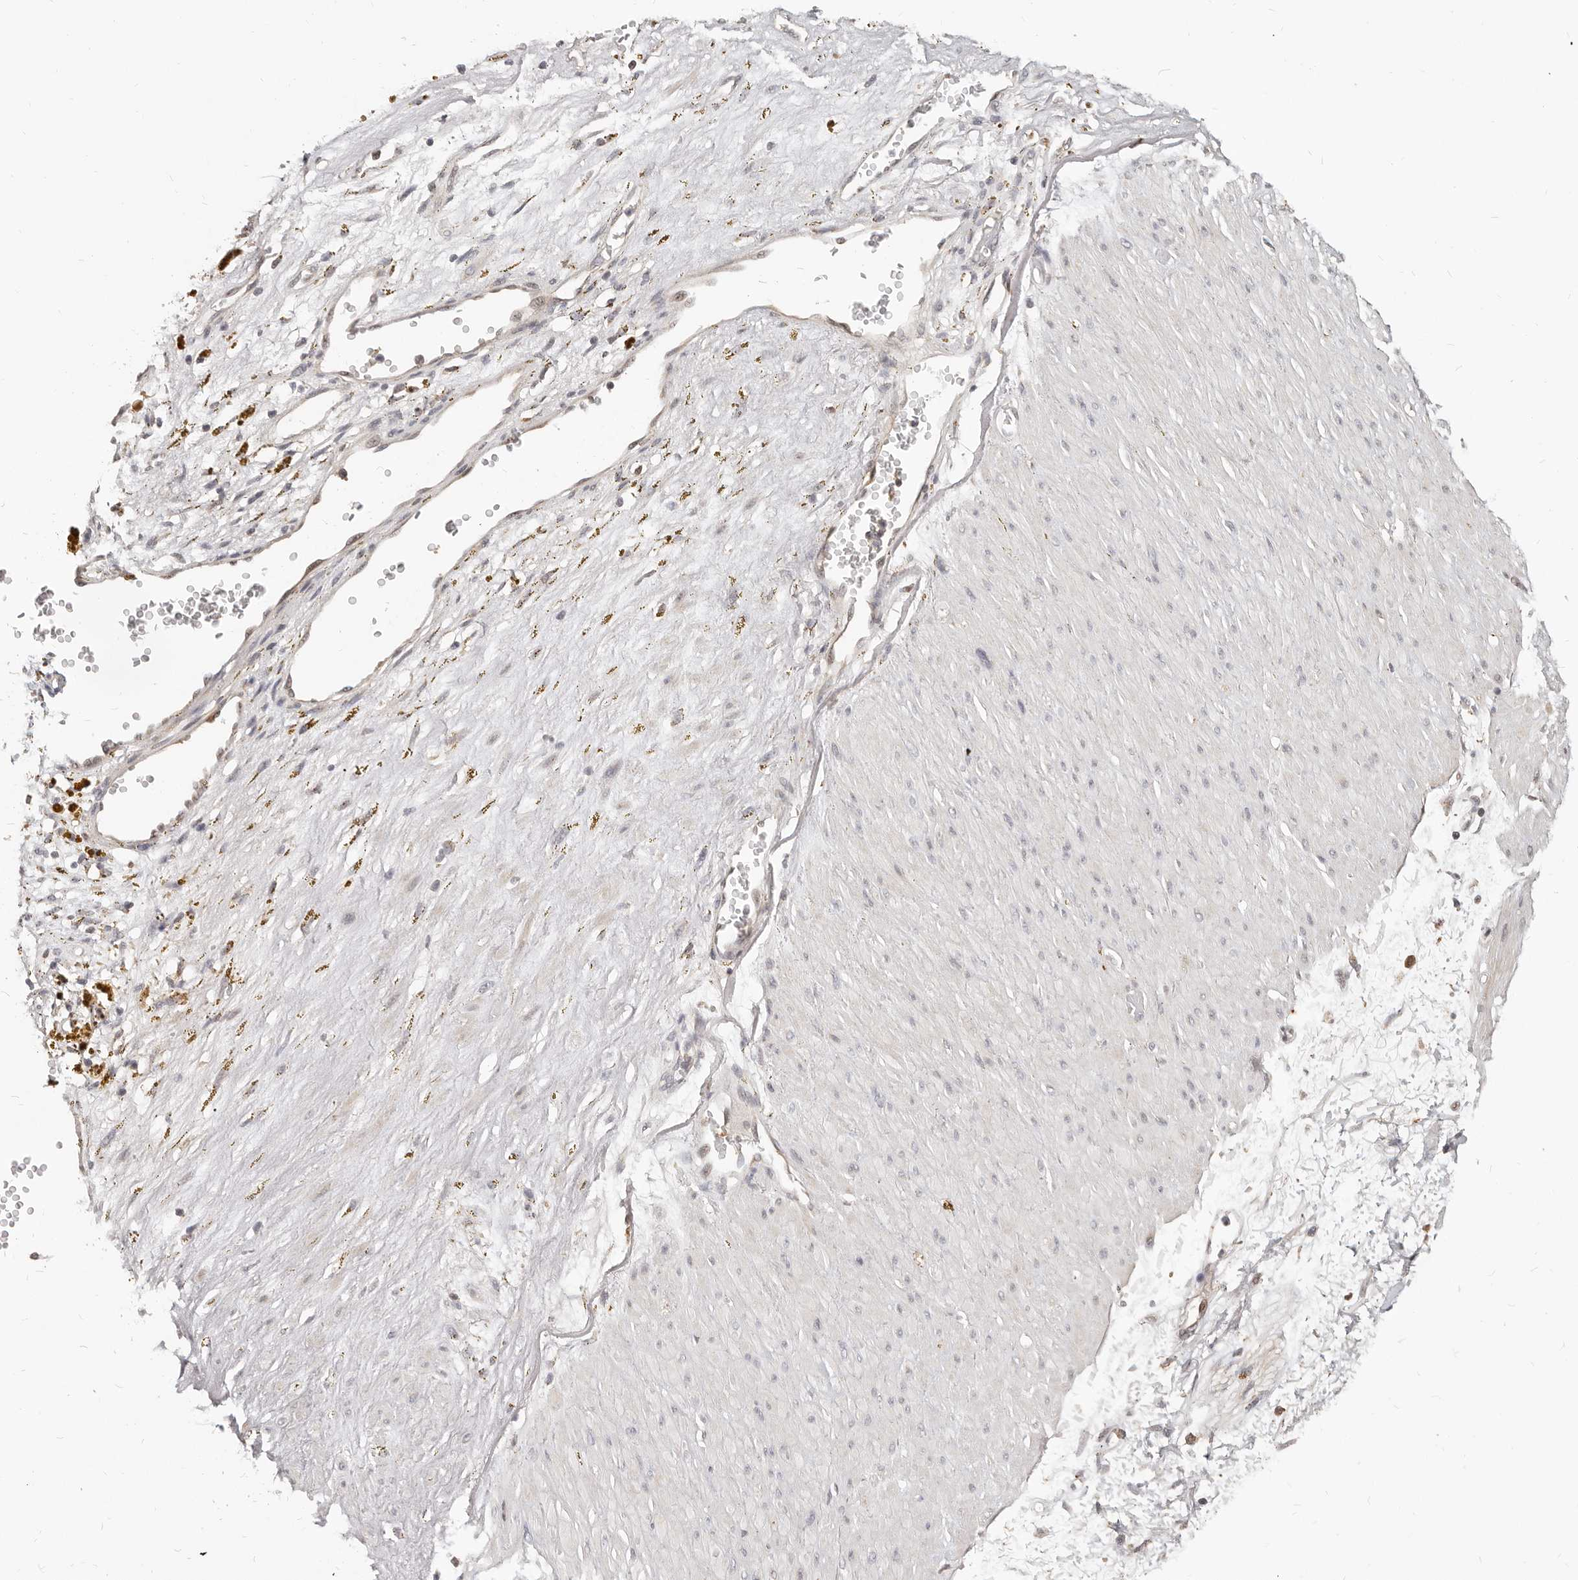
{"staining": {"intensity": "moderate", "quantity": ">75%", "location": "cytoplasmic/membranous"}, "tissue": "soft tissue", "cell_type": "Fibroblasts", "image_type": "normal", "snomed": [{"axis": "morphology", "description": "Normal tissue, NOS"}, {"axis": "topography", "description": "Soft tissue"}], "caption": "Protein expression analysis of benign human soft tissue reveals moderate cytoplasmic/membranous positivity in about >75% of fibroblasts. The staining is performed using DAB brown chromogen to label protein expression. The nuclei are counter-stained blue using hematoxylin.", "gene": "ZRANB1", "patient": {"sex": "male", "age": 72}}